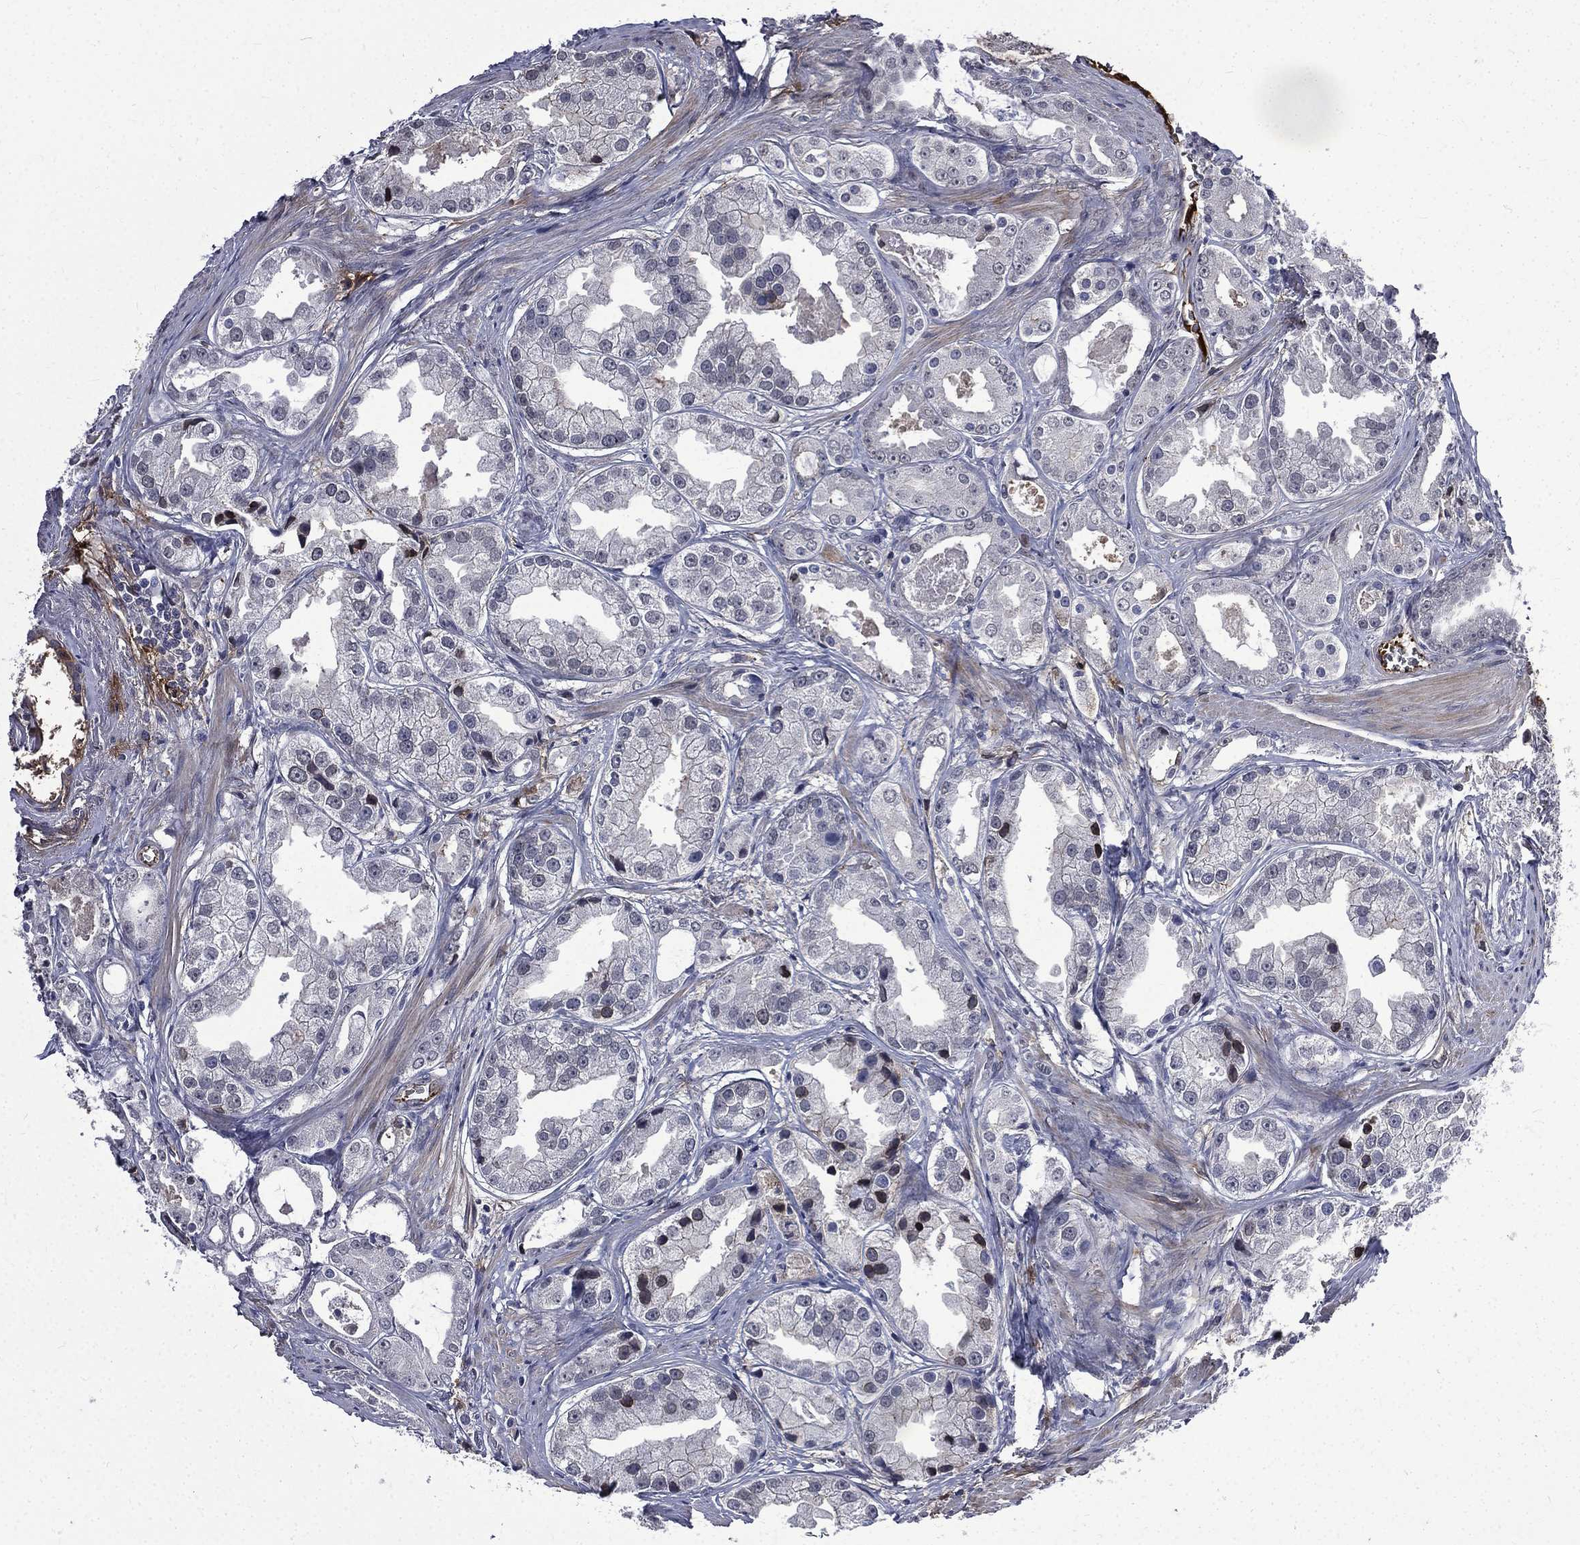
{"staining": {"intensity": "negative", "quantity": "none", "location": "none"}, "tissue": "prostate cancer", "cell_type": "Tumor cells", "image_type": "cancer", "snomed": [{"axis": "morphology", "description": "Adenocarcinoma, NOS"}, {"axis": "topography", "description": "Prostate"}], "caption": "Immunohistochemistry (IHC) image of neoplastic tissue: adenocarcinoma (prostate) stained with DAB (3,3'-diaminobenzidine) demonstrates no significant protein positivity in tumor cells.", "gene": "FGG", "patient": {"sex": "male", "age": 61}}